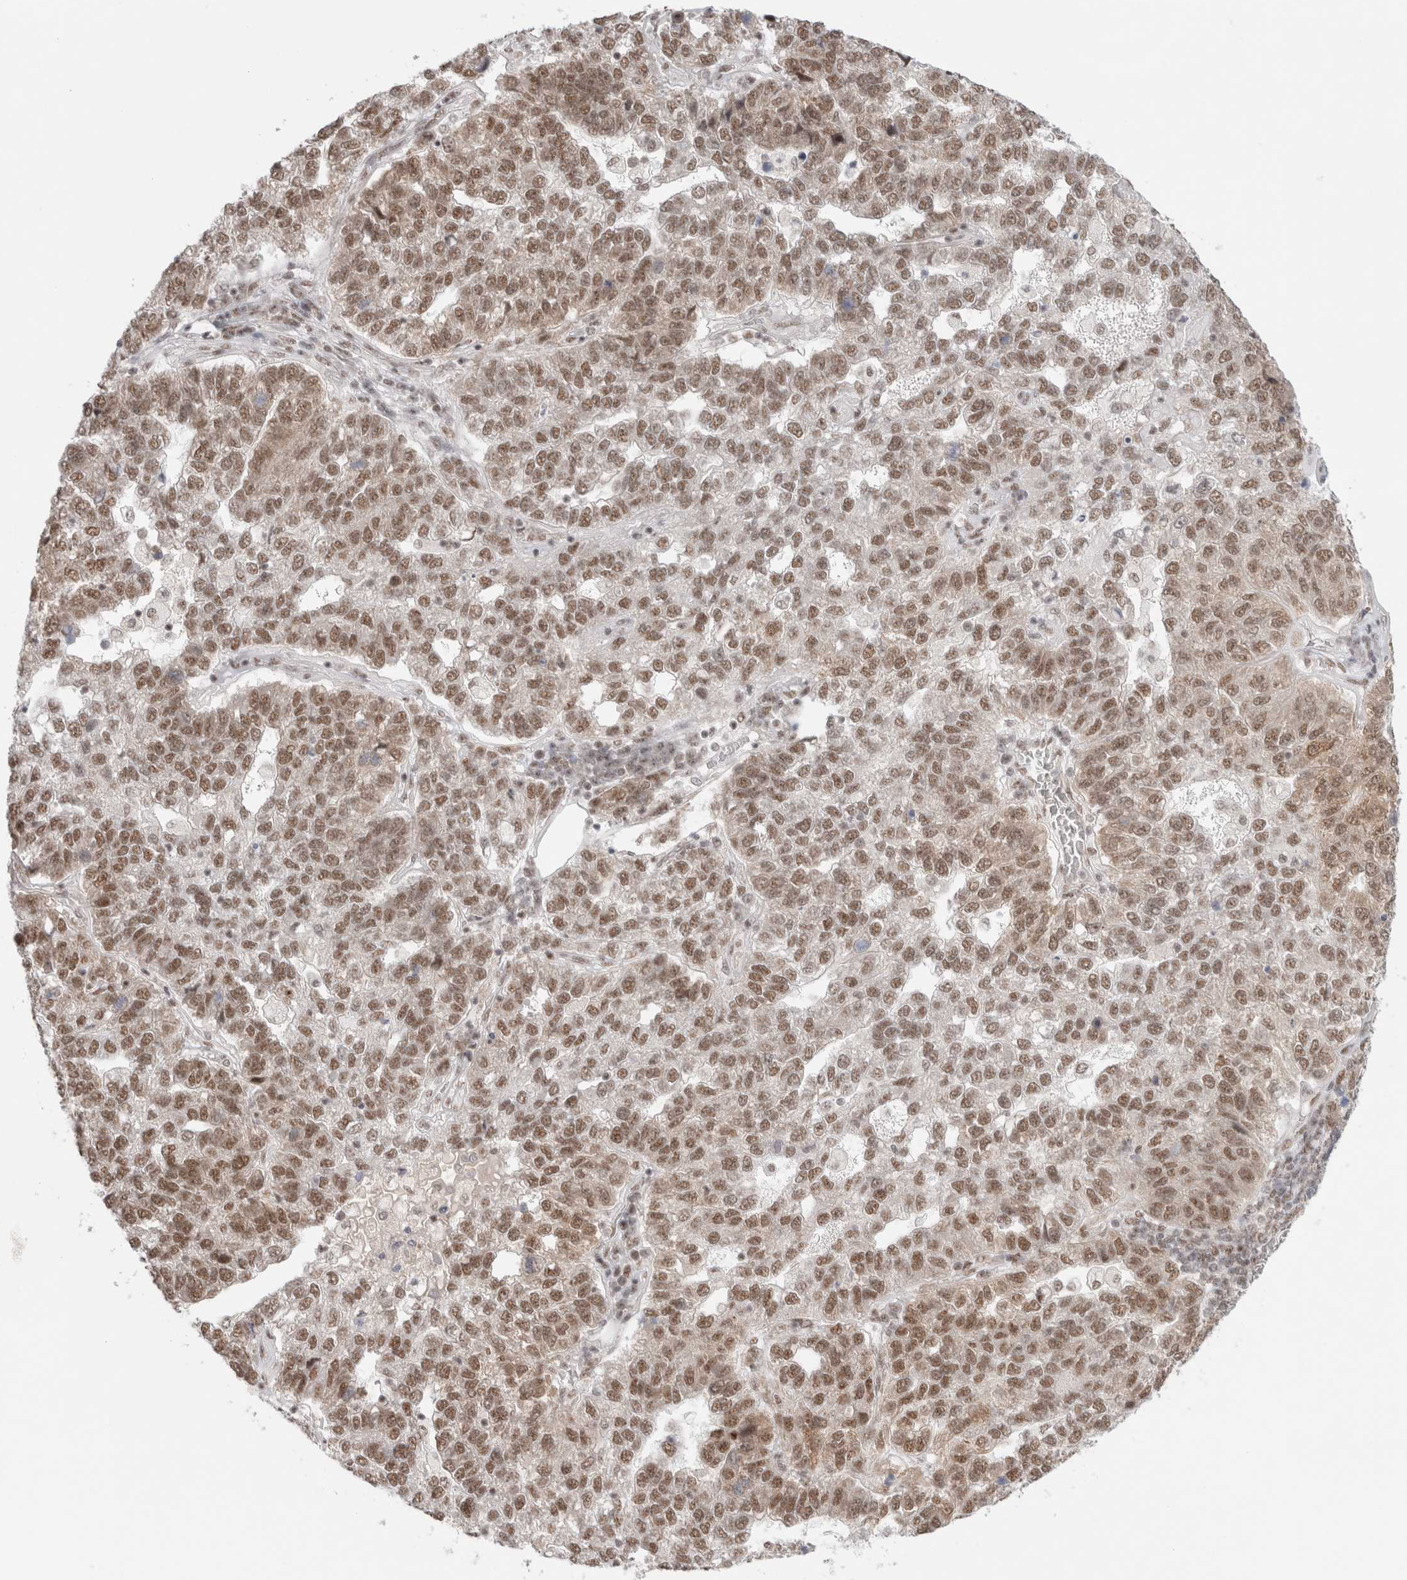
{"staining": {"intensity": "moderate", "quantity": ">75%", "location": "nuclear"}, "tissue": "pancreatic cancer", "cell_type": "Tumor cells", "image_type": "cancer", "snomed": [{"axis": "morphology", "description": "Adenocarcinoma, NOS"}, {"axis": "topography", "description": "Pancreas"}], "caption": "Pancreatic cancer stained with immunohistochemistry reveals moderate nuclear staining in approximately >75% of tumor cells.", "gene": "TRMT12", "patient": {"sex": "female", "age": 61}}